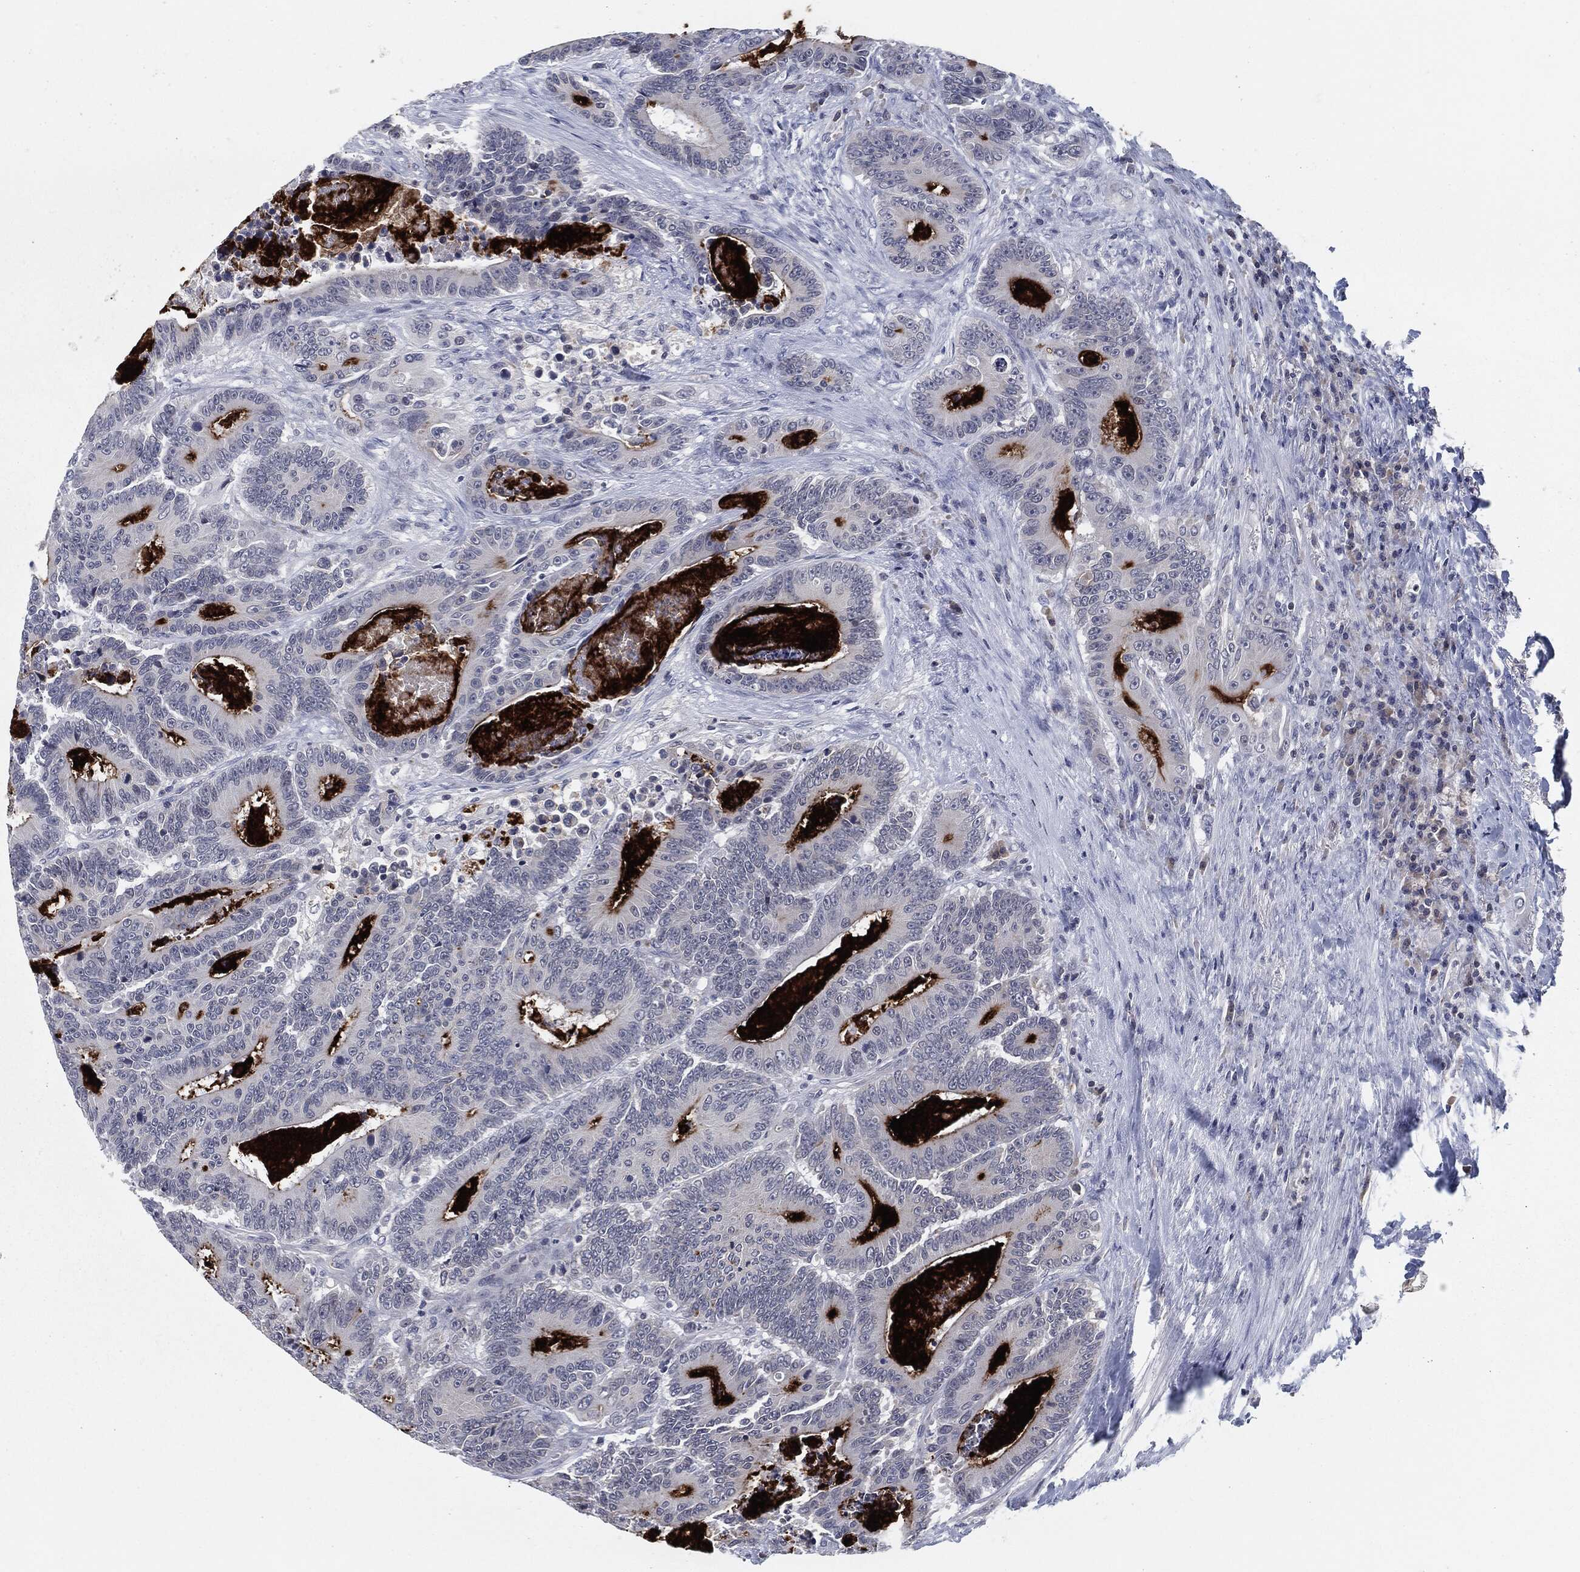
{"staining": {"intensity": "negative", "quantity": "none", "location": "none"}, "tissue": "colorectal cancer", "cell_type": "Tumor cells", "image_type": "cancer", "snomed": [{"axis": "morphology", "description": "Adenocarcinoma, NOS"}, {"axis": "topography", "description": "Colon"}], "caption": "This is a histopathology image of immunohistochemistry (IHC) staining of adenocarcinoma (colorectal), which shows no staining in tumor cells.", "gene": "PROM1", "patient": {"sex": "male", "age": 83}}